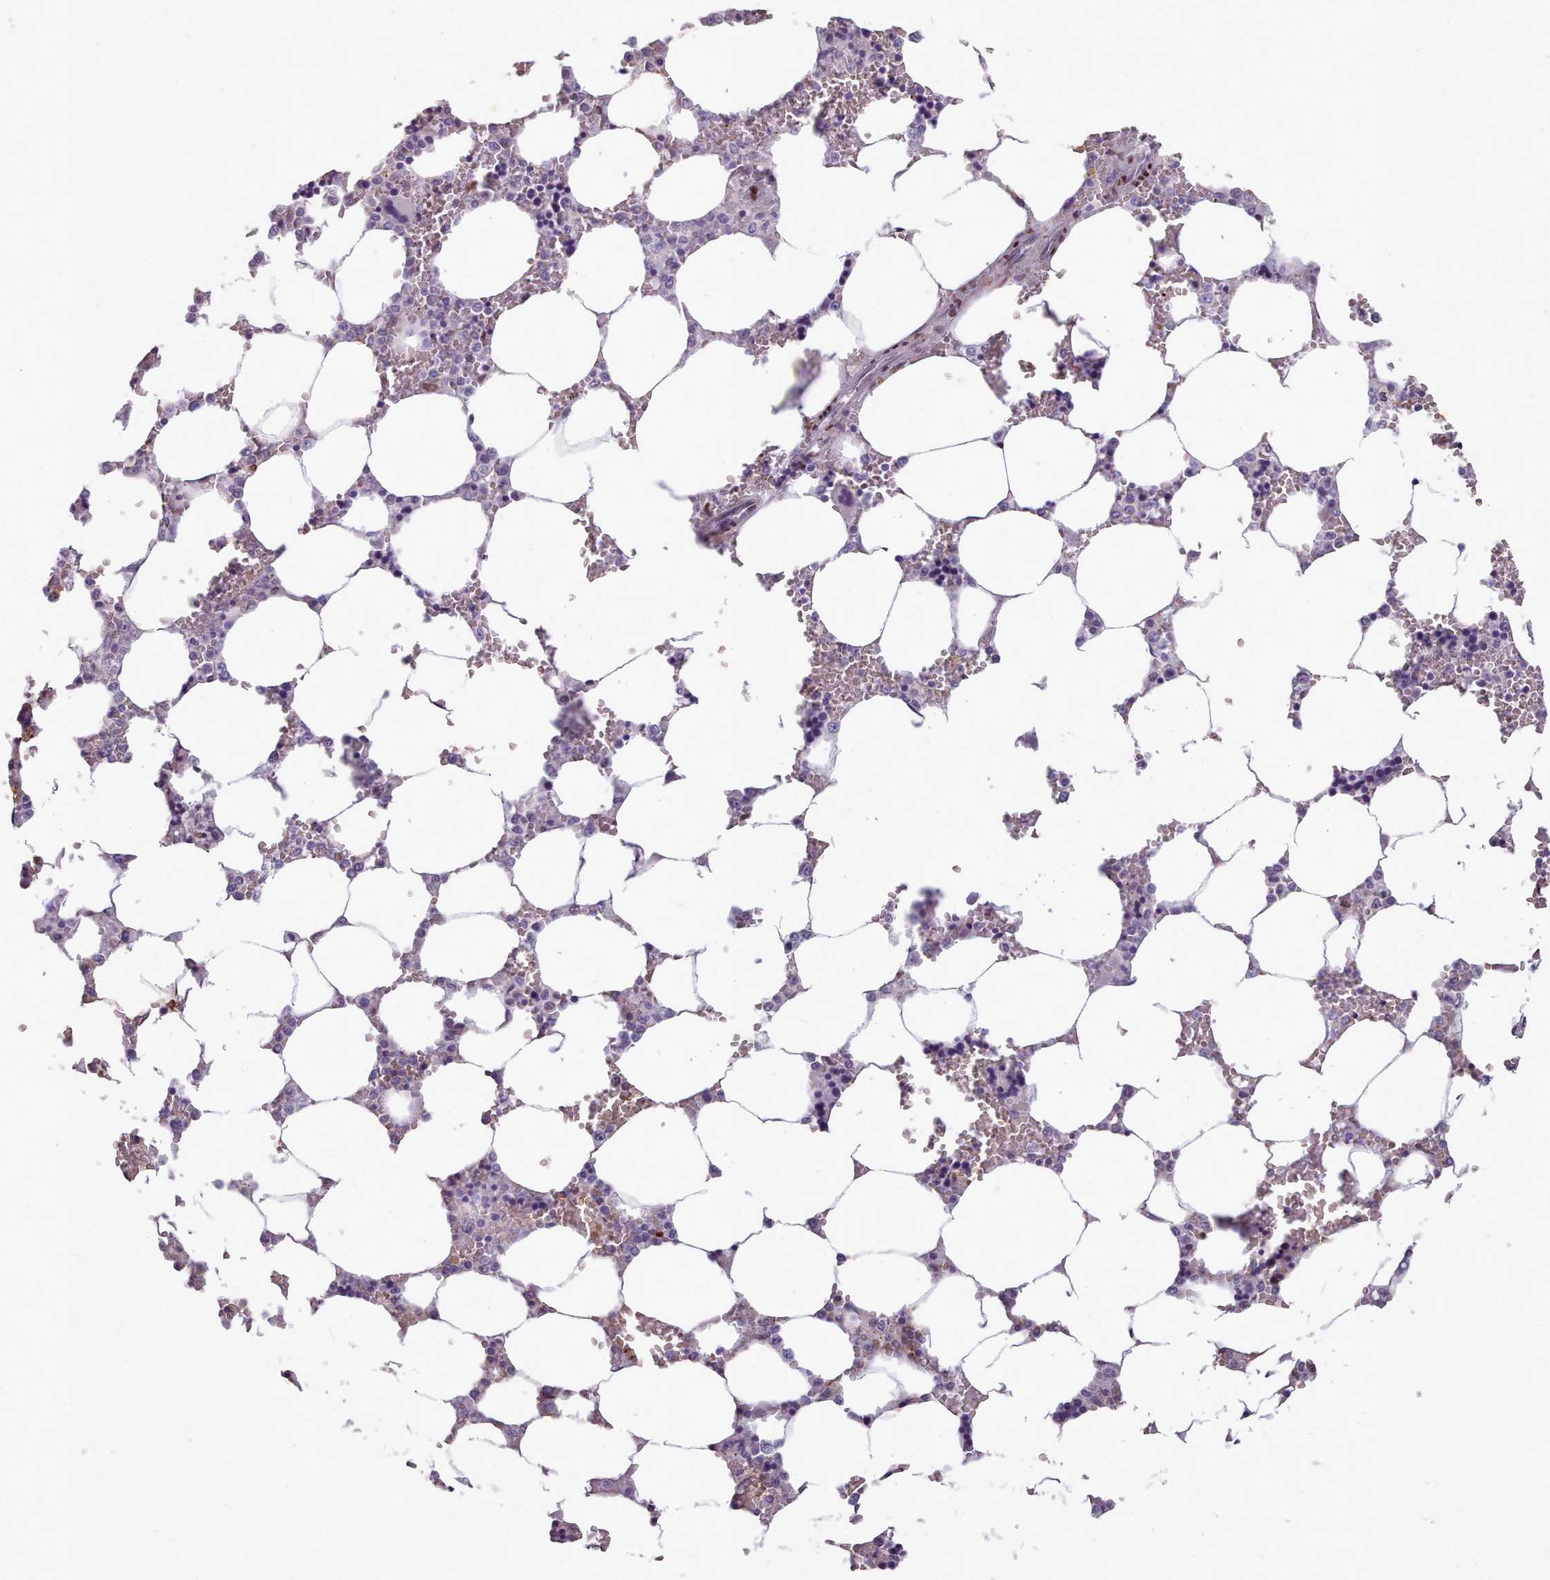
{"staining": {"intensity": "moderate", "quantity": "<25%", "location": "nuclear"}, "tissue": "bone marrow", "cell_type": "Hematopoietic cells", "image_type": "normal", "snomed": [{"axis": "morphology", "description": "Normal tissue, NOS"}, {"axis": "topography", "description": "Bone marrow"}], "caption": "This histopathology image exhibits normal bone marrow stained with immunohistochemistry (IHC) to label a protein in brown. The nuclear of hematopoietic cells show moderate positivity for the protein. Nuclei are counter-stained blue.", "gene": "KCNT2", "patient": {"sex": "male", "age": 64}}